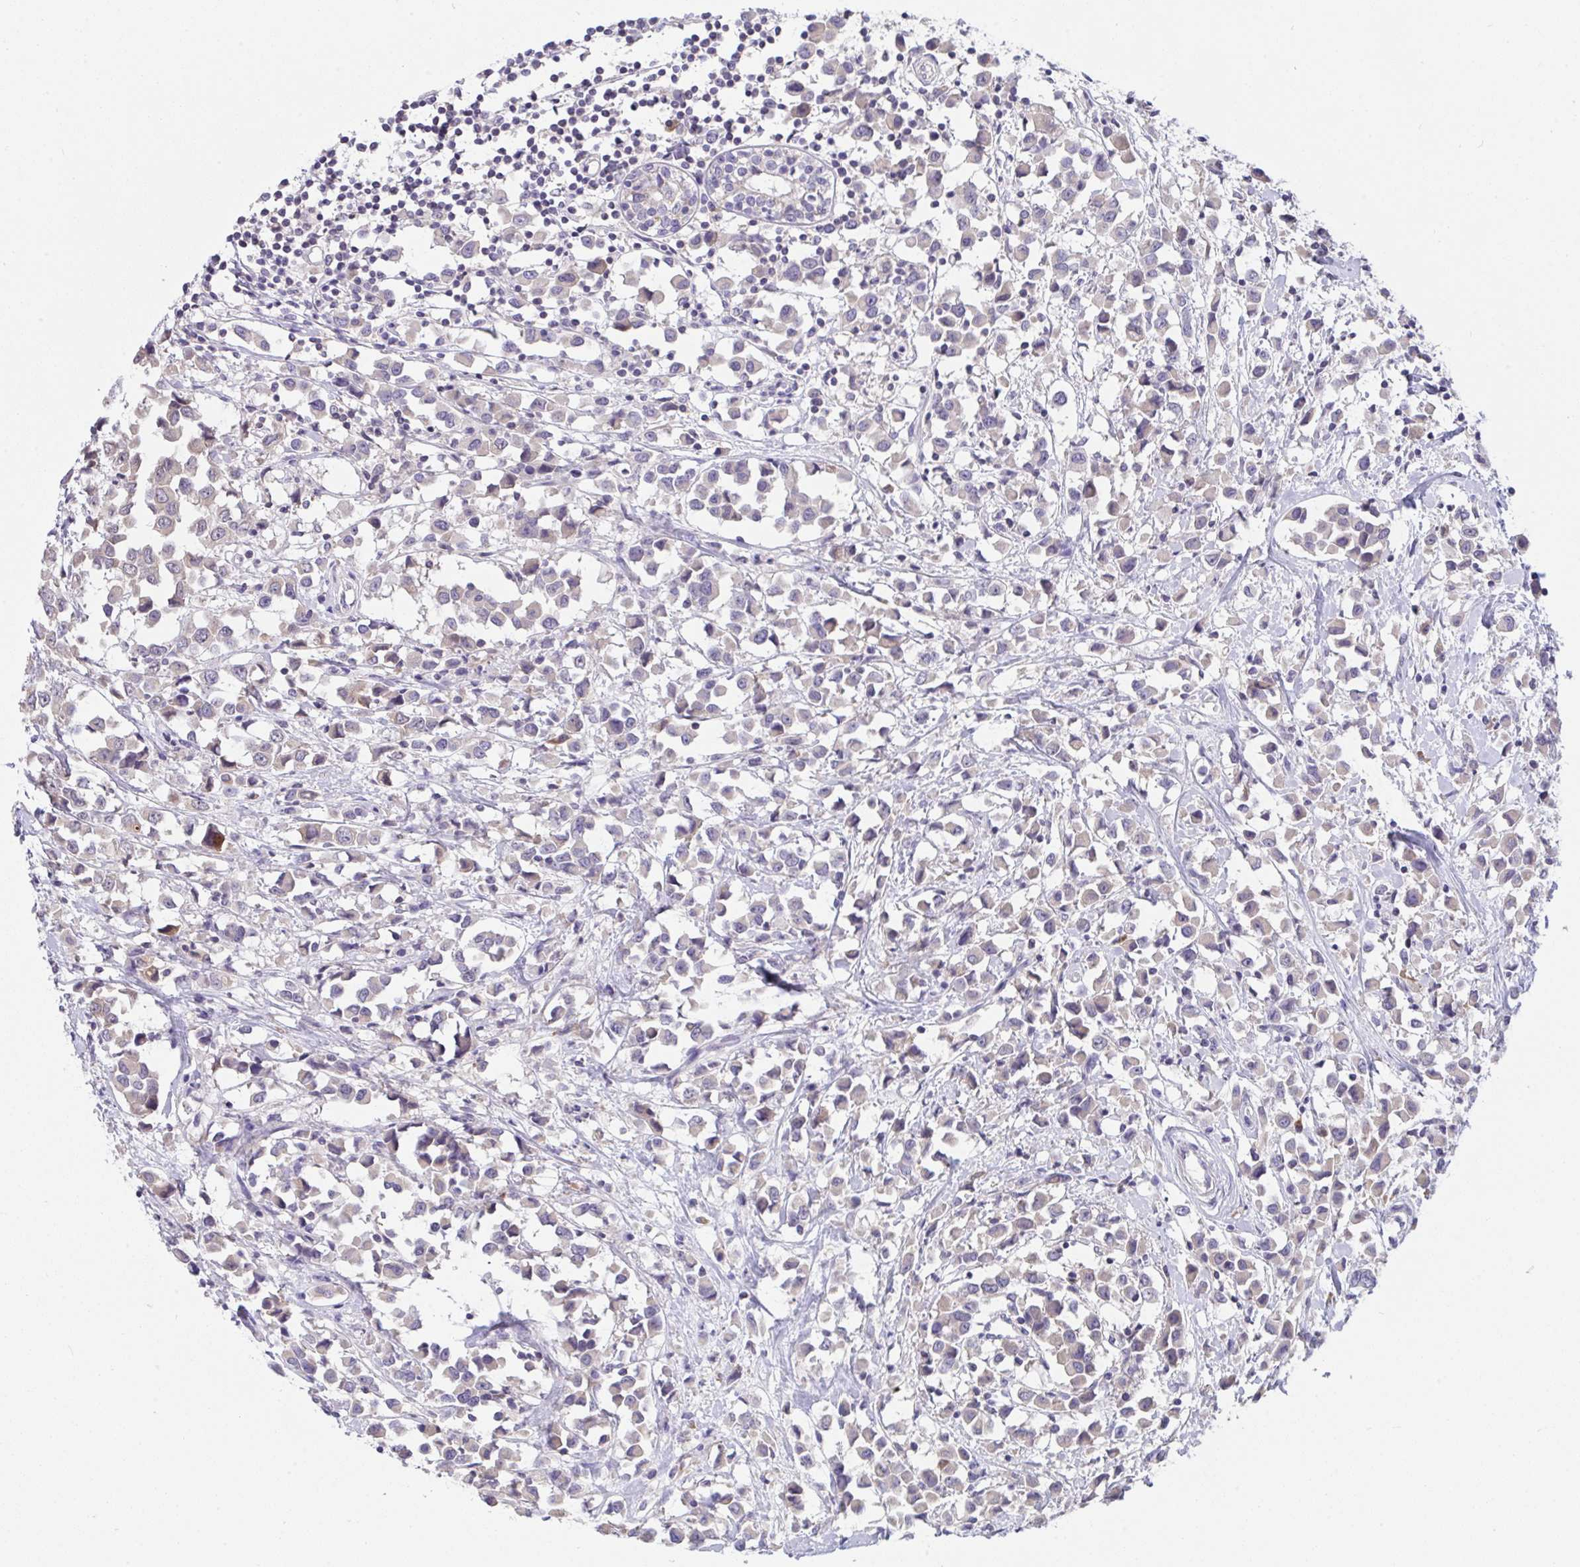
{"staining": {"intensity": "negative", "quantity": "none", "location": "none"}, "tissue": "breast cancer", "cell_type": "Tumor cells", "image_type": "cancer", "snomed": [{"axis": "morphology", "description": "Duct carcinoma"}, {"axis": "topography", "description": "Breast"}], "caption": "IHC of human breast intraductal carcinoma shows no expression in tumor cells.", "gene": "TMEM41A", "patient": {"sex": "female", "age": 61}}